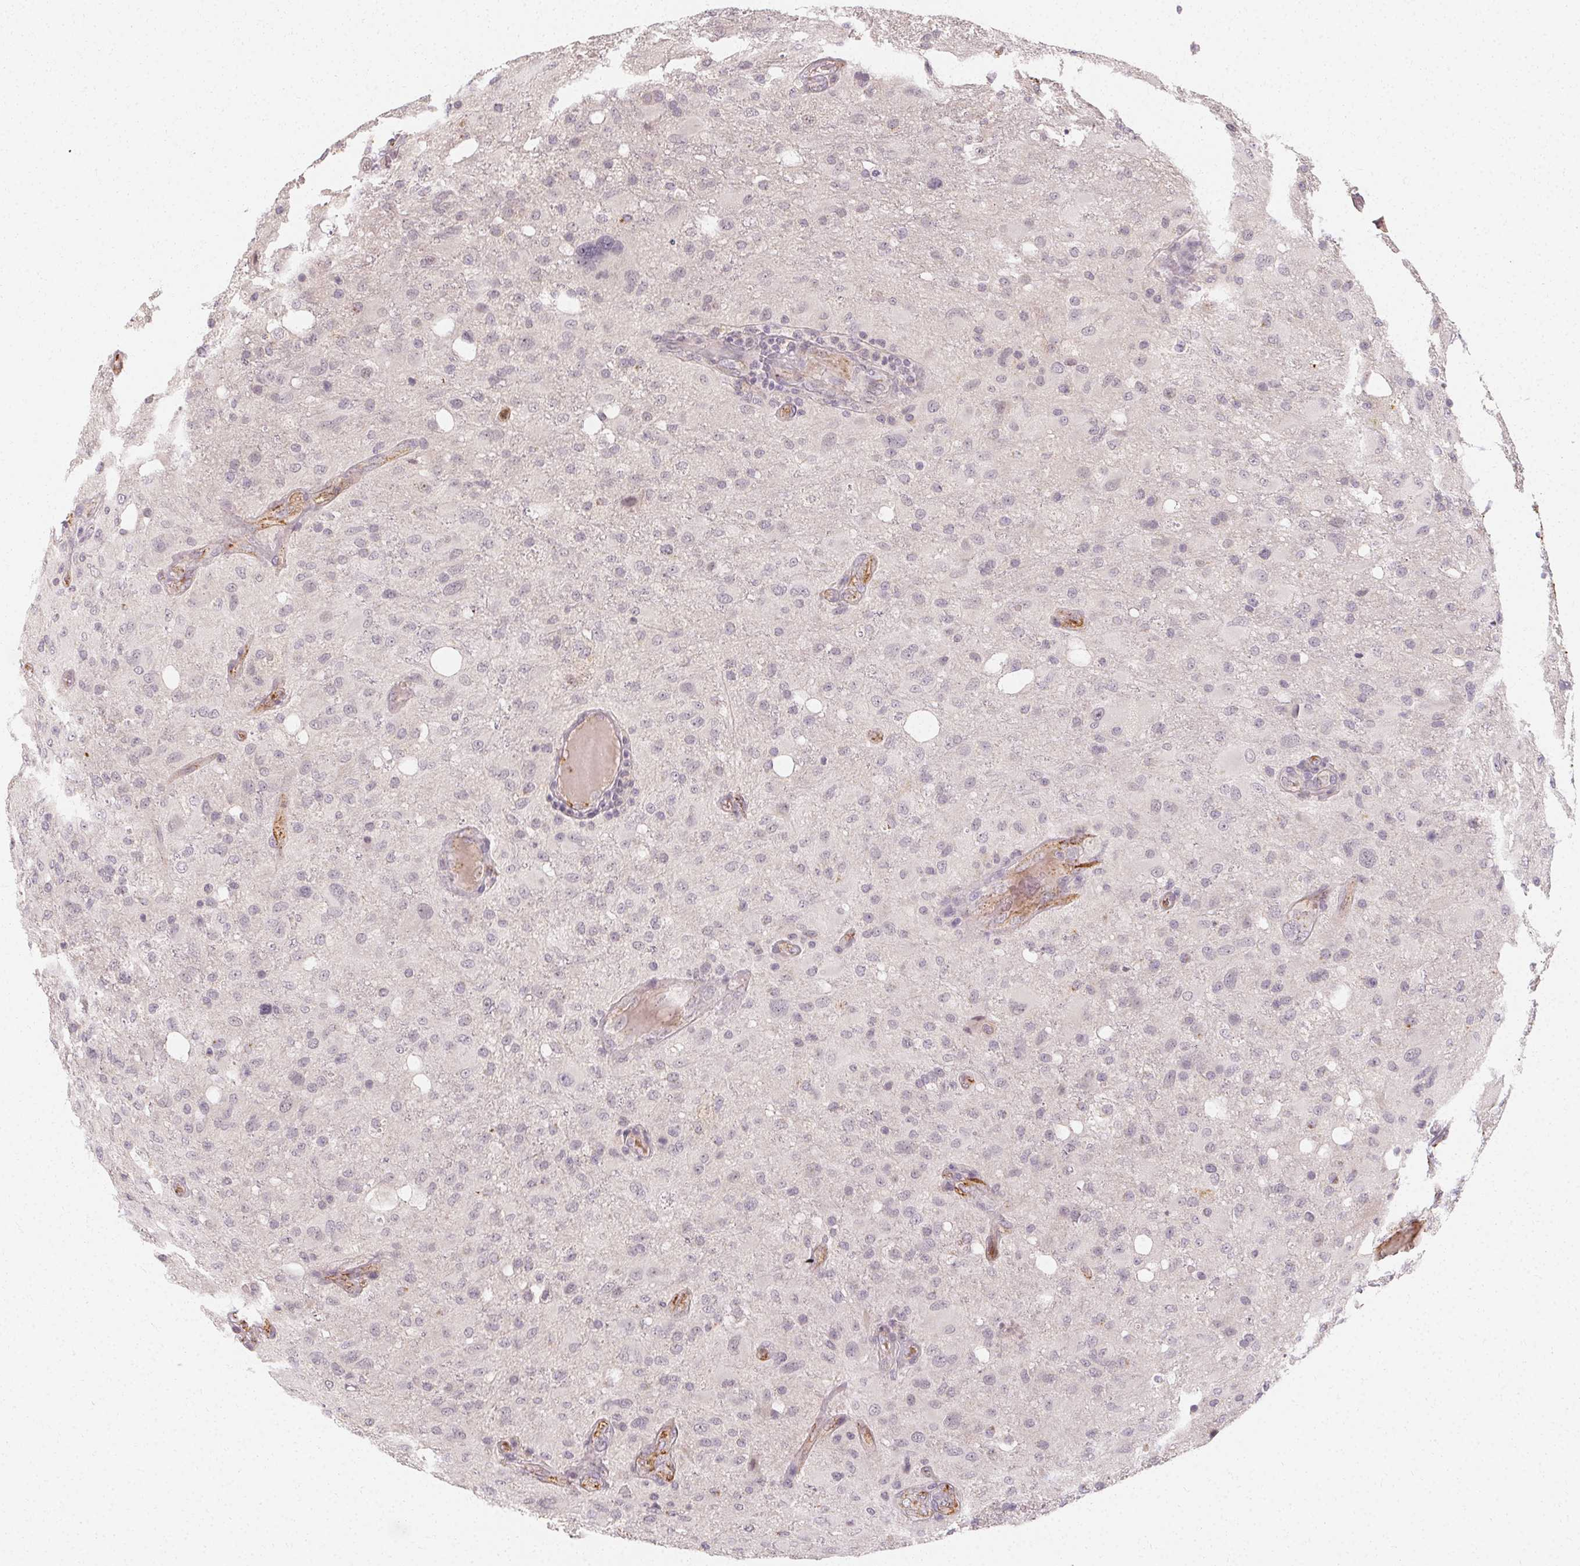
{"staining": {"intensity": "negative", "quantity": "none", "location": "none"}, "tissue": "glioma", "cell_type": "Tumor cells", "image_type": "cancer", "snomed": [{"axis": "morphology", "description": "Glioma, malignant, High grade"}, {"axis": "topography", "description": "Brain"}], "caption": "IHC micrograph of neoplastic tissue: human malignant high-grade glioma stained with DAB demonstrates no significant protein positivity in tumor cells. (Brightfield microscopy of DAB (3,3'-diaminobenzidine) immunohistochemistry (IHC) at high magnification).", "gene": "CLCNKB", "patient": {"sex": "male", "age": 53}}